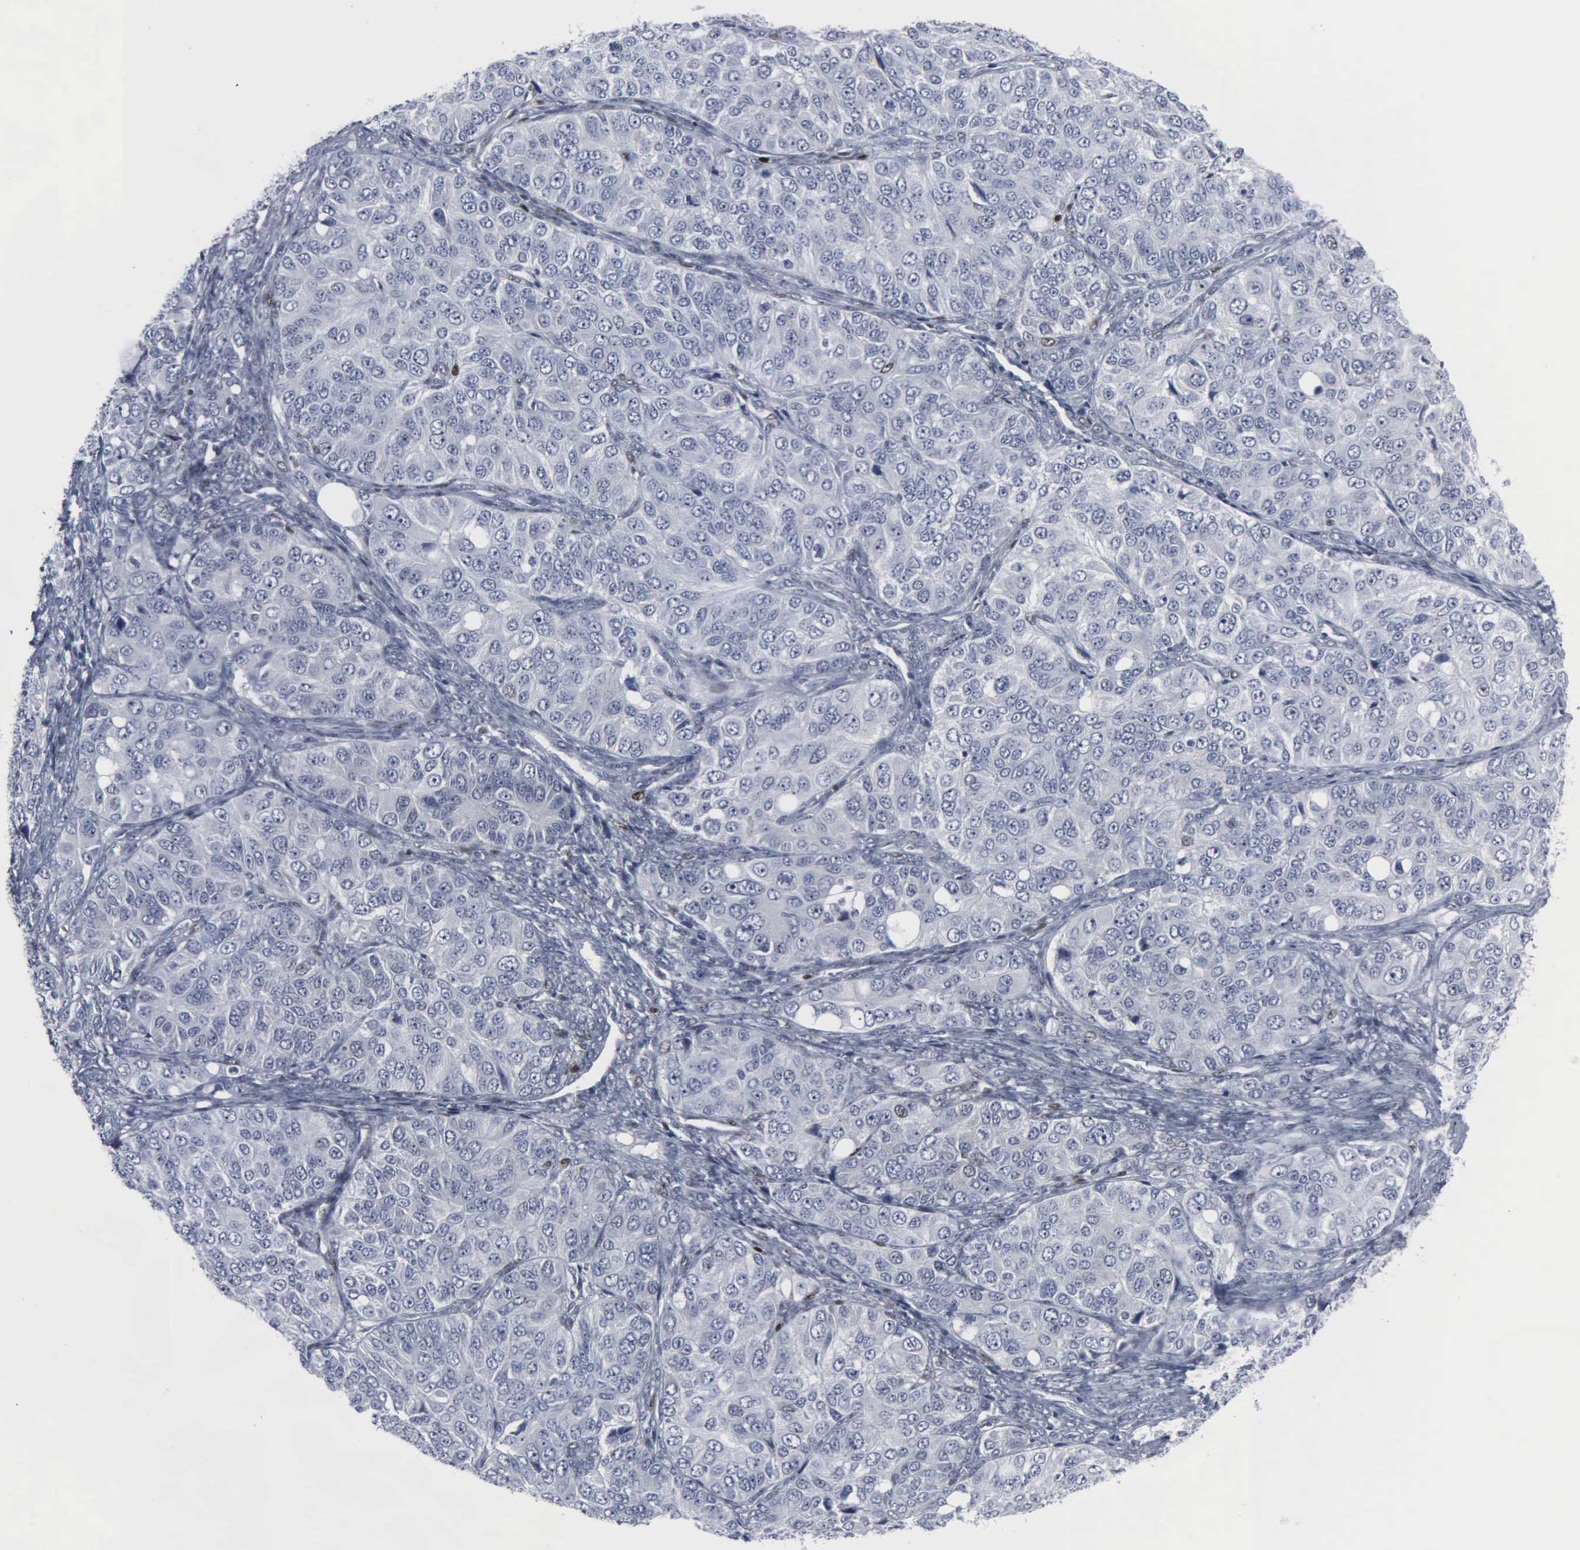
{"staining": {"intensity": "negative", "quantity": "none", "location": "none"}, "tissue": "ovarian cancer", "cell_type": "Tumor cells", "image_type": "cancer", "snomed": [{"axis": "morphology", "description": "Carcinoma, endometroid"}, {"axis": "topography", "description": "Ovary"}], "caption": "Endometroid carcinoma (ovarian) was stained to show a protein in brown. There is no significant staining in tumor cells.", "gene": "CCND3", "patient": {"sex": "female", "age": 51}}